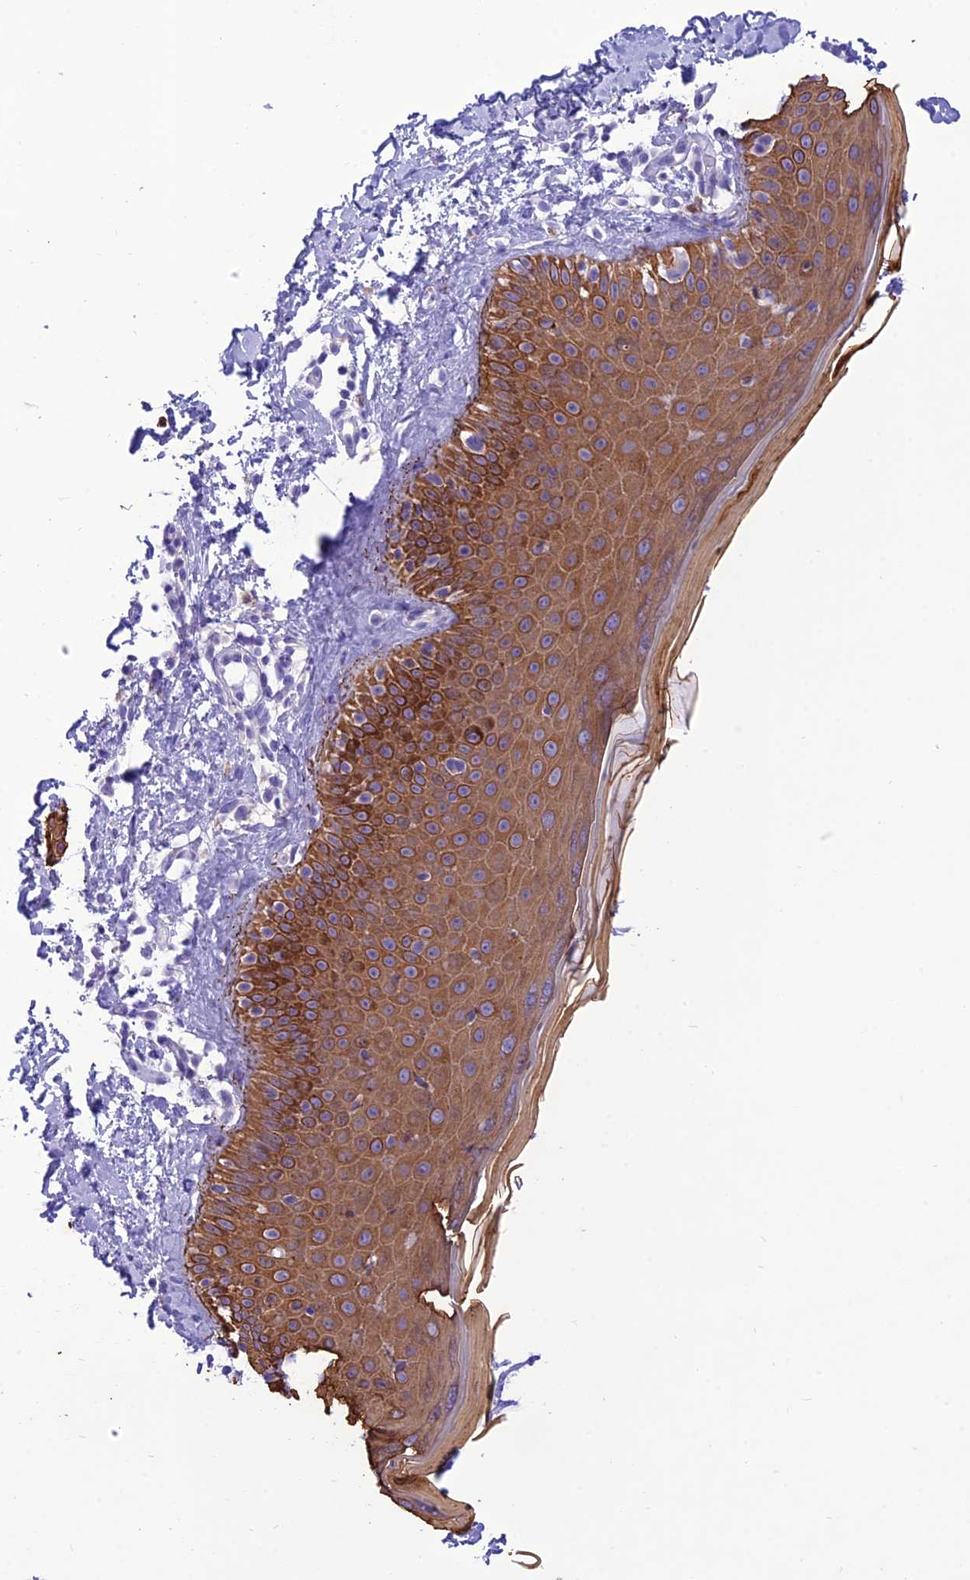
{"staining": {"intensity": "negative", "quantity": "none", "location": "none"}, "tissue": "skin", "cell_type": "Fibroblasts", "image_type": "normal", "snomed": [{"axis": "morphology", "description": "Normal tissue, NOS"}, {"axis": "topography", "description": "Skin"}], "caption": "DAB immunohistochemical staining of benign human skin reveals no significant expression in fibroblasts.", "gene": "VPS52", "patient": {"sex": "male", "age": 52}}